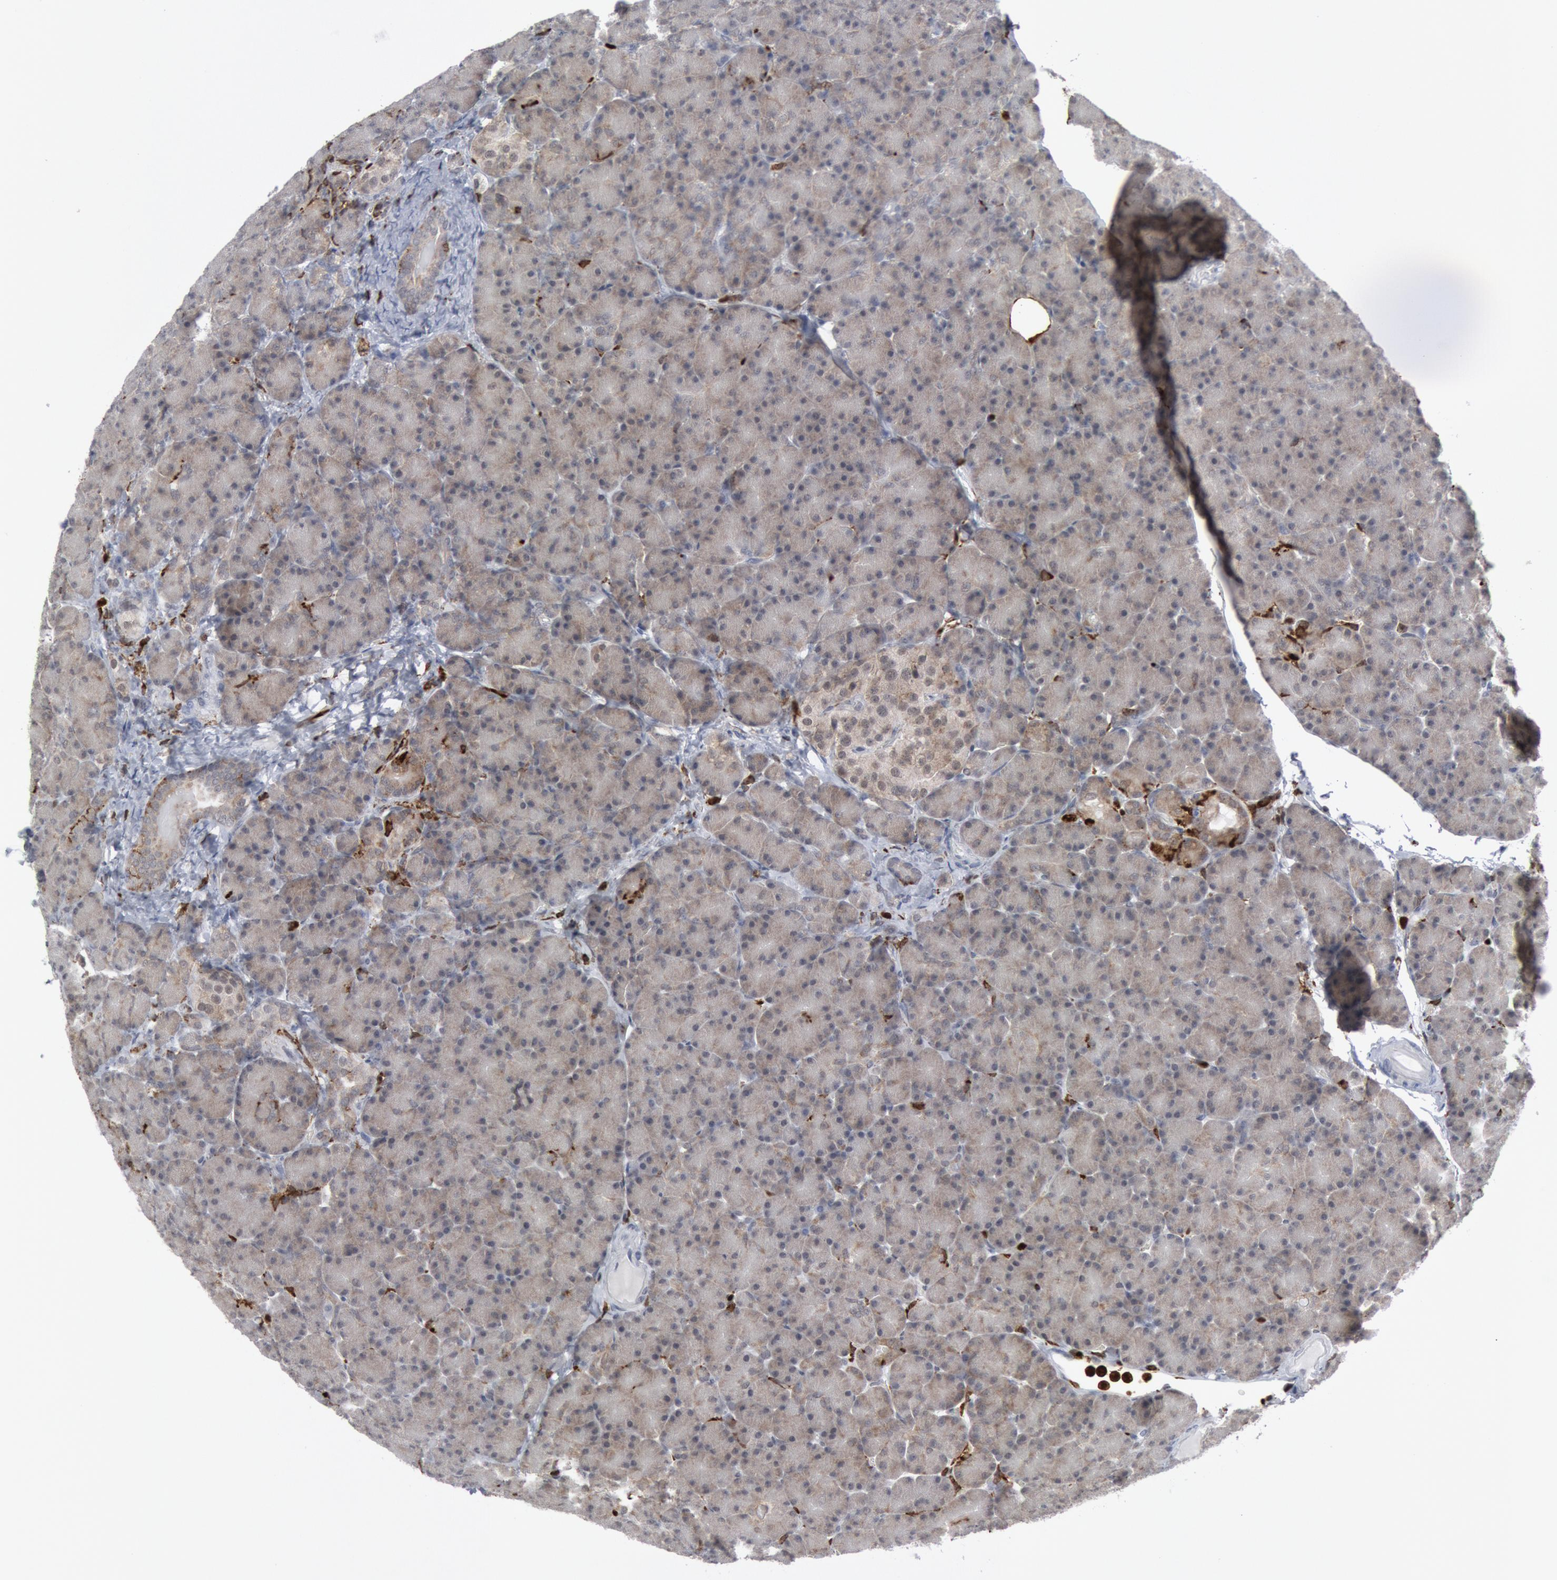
{"staining": {"intensity": "weak", "quantity": ">75%", "location": "cytoplasmic/membranous"}, "tissue": "pancreas", "cell_type": "Exocrine glandular cells", "image_type": "normal", "snomed": [{"axis": "morphology", "description": "Normal tissue, NOS"}, {"axis": "topography", "description": "Pancreas"}], "caption": "This histopathology image demonstrates immunohistochemistry (IHC) staining of normal human pancreas, with low weak cytoplasmic/membranous expression in approximately >75% of exocrine glandular cells.", "gene": "PTPN6", "patient": {"sex": "female", "age": 43}}